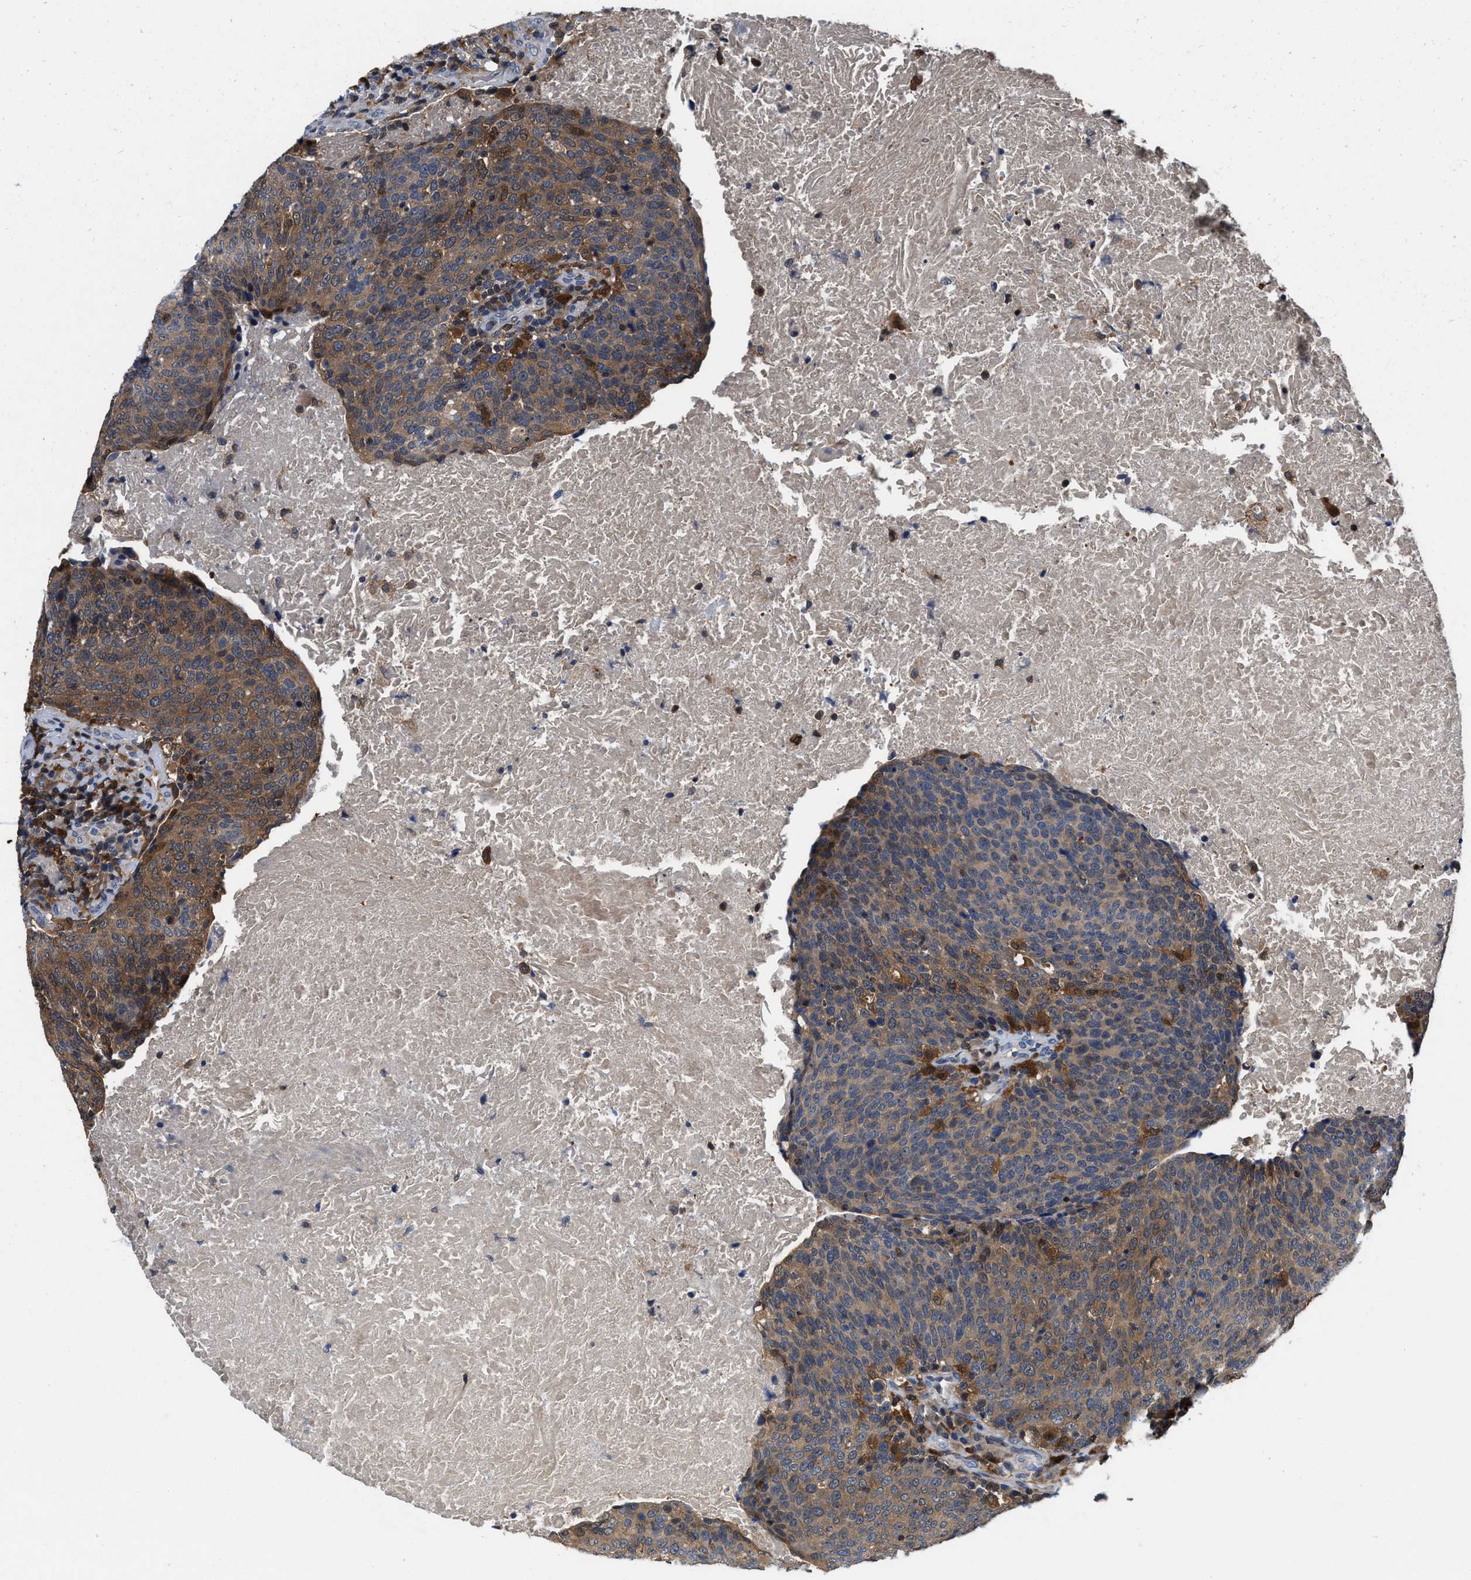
{"staining": {"intensity": "moderate", "quantity": ">75%", "location": "cytoplasmic/membranous"}, "tissue": "head and neck cancer", "cell_type": "Tumor cells", "image_type": "cancer", "snomed": [{"axis": "morphology", "description": "Squamous cell carcinoma, NOS"}, {"axis": "morphology", "description": "Squamous cell carcinoma, metastatic, NOS"}, {"axis": "topography", "description": "Lymph node"}, {"axis": "topography", "description": "Head-Neck"}], "caption": "Protein expression analysis of head and neck cancer shows moderate cytoplasmic/membranous staining in approximately >75% of tumor cells.", "gene": "RGS10", "patient": {"sex": "male", "age": 62}}